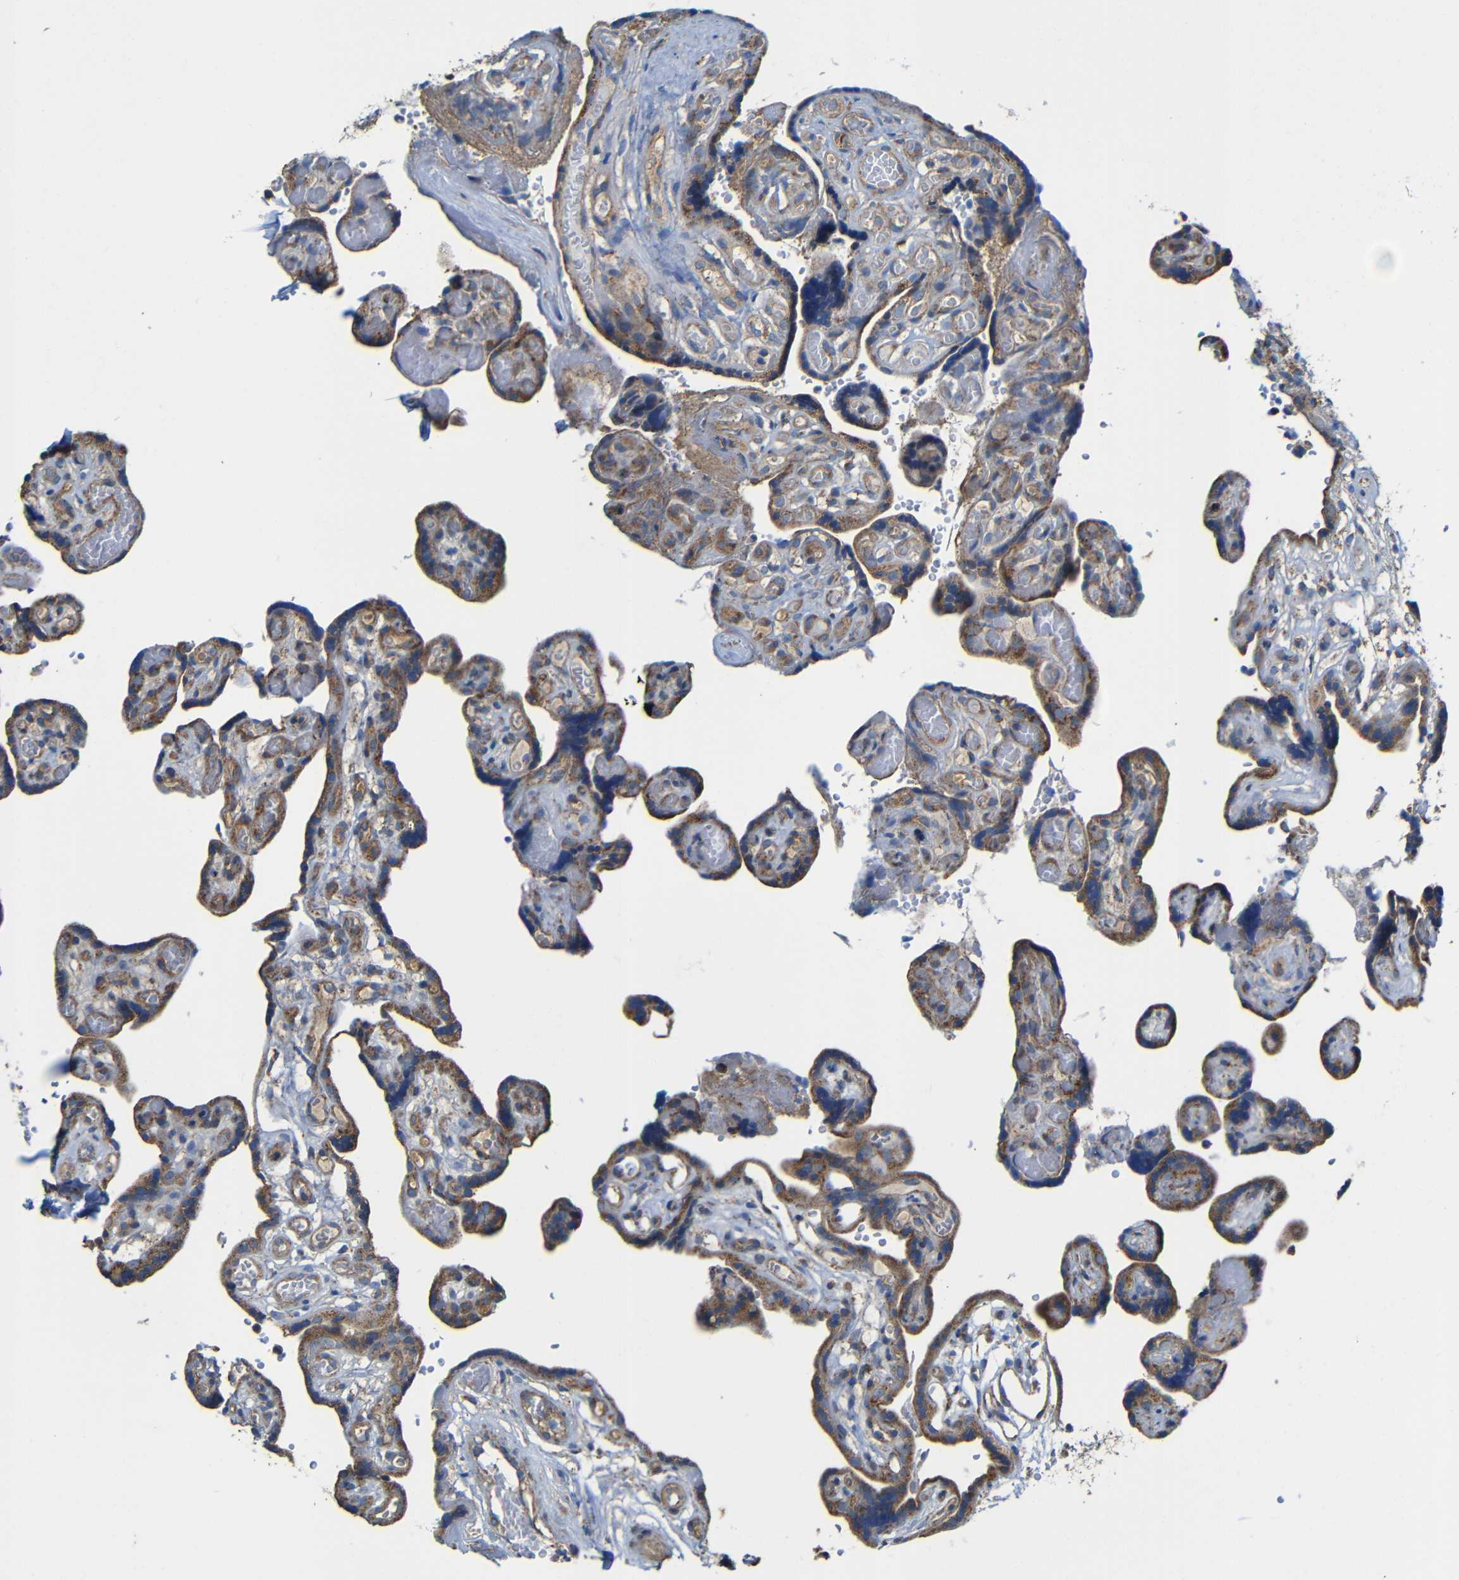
{"staining": {"intensity": "moderate", "quantity": ">75%", "location": "cytoplasmic/membranous"}, "tissue": "placenta", "cell_type": "Decidual cells", "image_type": "normal", "snomed": [{"axis": "morphology", "description": "Normal tissue, NOS"}, {"axis": "topography", "description": "Placenta"}], "caption": "Immunohistochemical staining of normal placenta displays medium levels of moderate cytoplasmic/membranous expression in about >75% of decidual cells. The staining is performed using DAB (3,3'-diaminobenzidine) brown chromogen to label protein expression. The nuclei are counter-stained blue using hematoxylin.", "gene": "INTS6L", "patient": {"sex": "female", "age": 30}}